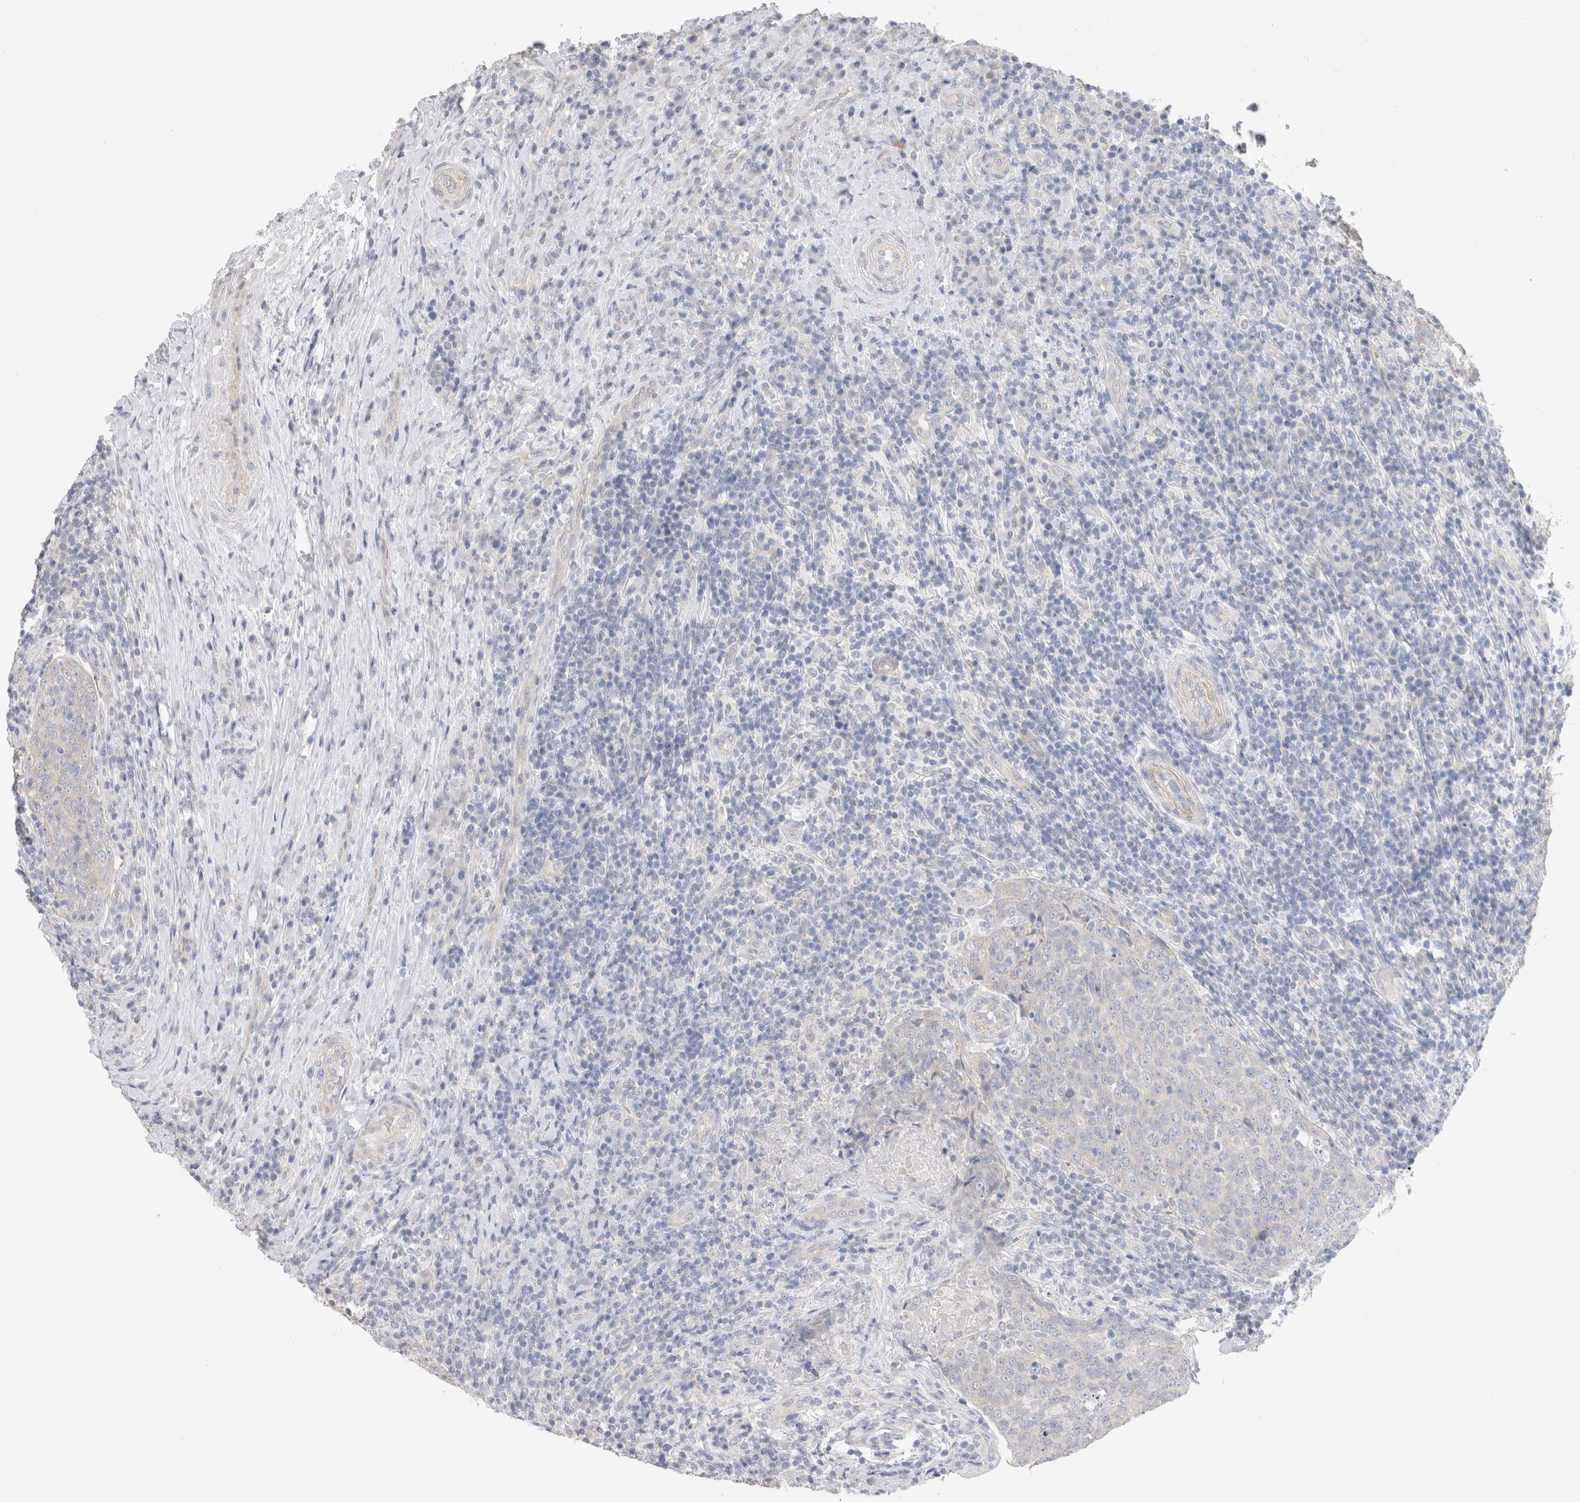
{"staining": {"intensity": "negative", "quantity": "none", "location": "none"}, "tissue": "head and neck cancer", "cell_type": "Tumor cells", "image_type": "cancer", "snomed": [{"axis": "morphology", "description": "Squamous cell carcinoma, NOS"}, {"axis": "morphology", "description": "Squamous cell carcinoma, metastatic, NOS"}, {"axis": "topography", "description": "Lymph node"}, {"axis": "topography", "description": "Head-Neck"}], "caption": "Head and neck cancer (metastatic squamous cell carcinoma) was stained to show a protein in brown. There is no significant positivity in tumor cells. The staining was performed using DAB to visualize the protein expression in brown, while the nuclei were stained in blue with hematoxylin (Magnification: 20x).", "gene": "DMD", "patient": {"sex": "male", "age": 62}}